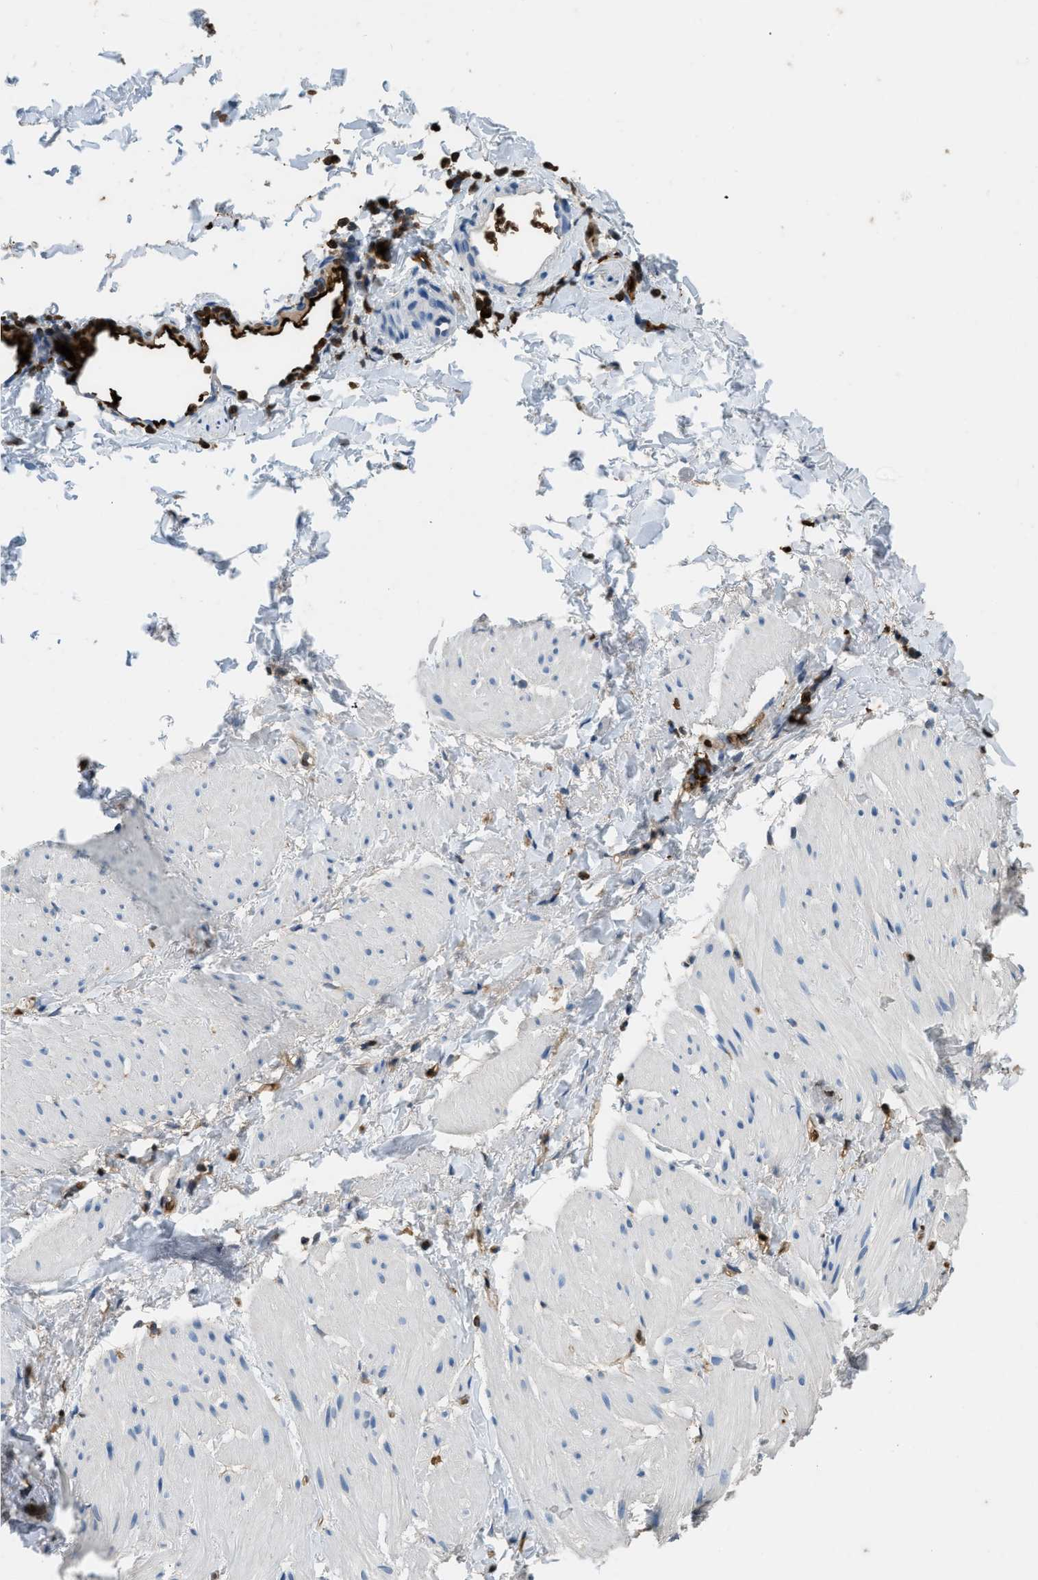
{"staining": {"intensity": "negative", "quantity": "none", "location": "none"}, "tissue": "smooth muscle", "cell_type": "Smooth muscle cells", "image_type": "normal", "snomed": [{"axis": "morphology", "description": "Normal tissue, NOS"}, {"axis": "topography", "description": "Smooth muscle"}], "caption": "Human smooth muscle stained for a protein using immunohistochemistry shows no positivity in smooth muscle cells.", "gene": "ARHGDIB", "patient": {"sex": "male", "age": 16}}